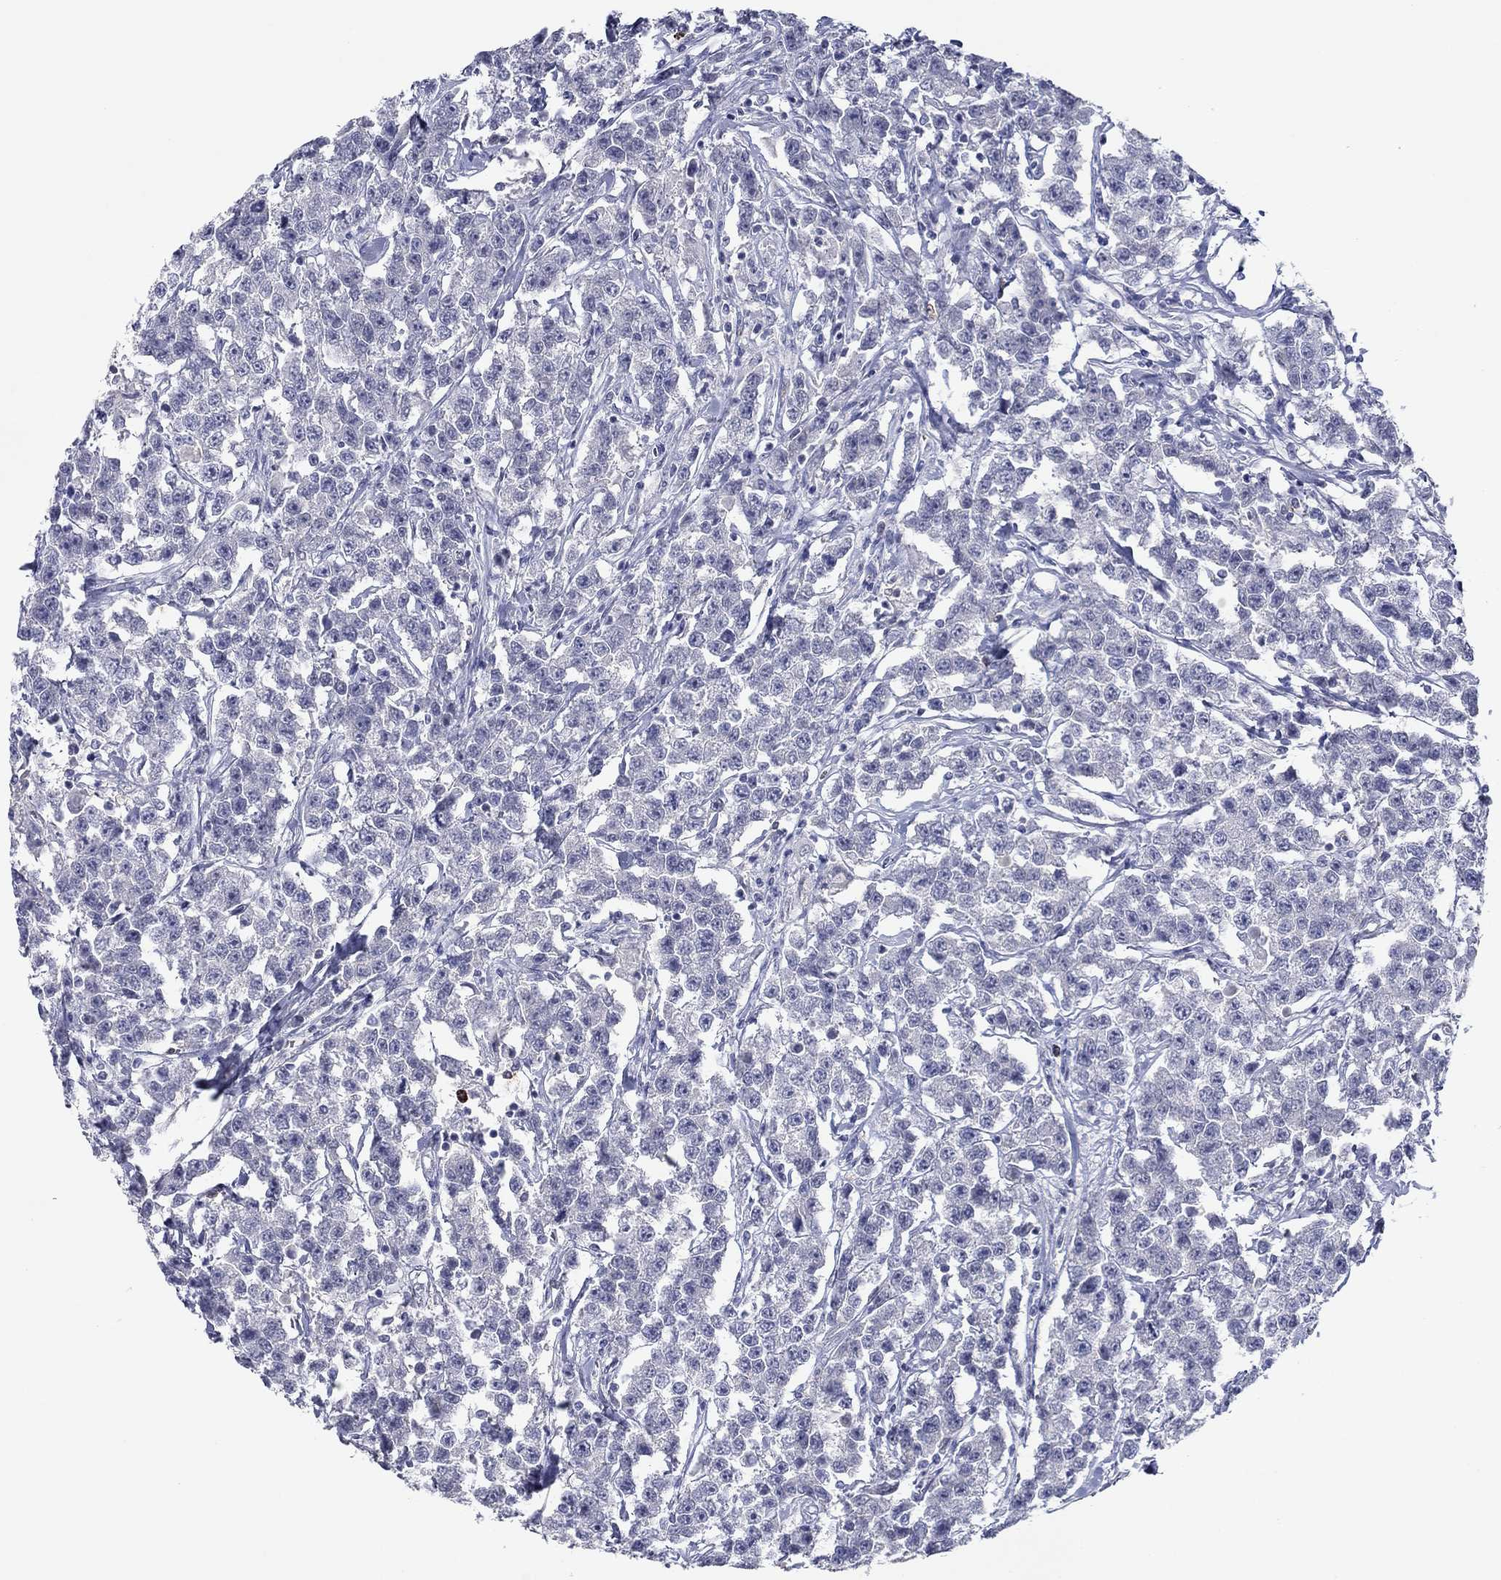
{"staining": {"intensity": "negative", "quantity": "none", "location": "none"}, "tissue": "testis cancer", "cell_type": "Tumor cells", "image_type": "cancer", "snomed": [{"axis": "morphology", "description": "Seminoma, NOS"}, {"axis": "topography", "description": "Testis"}], "caption": "IHC of human seminoma (testis) reveals no staining in tumor cells. Brightfield microscopy of IHC stained with DAB (brown) and hematoxylin (blue), captured at high magnification.", "gene": "ITGAE", "patient": {"sex": "male", "age": 59}}